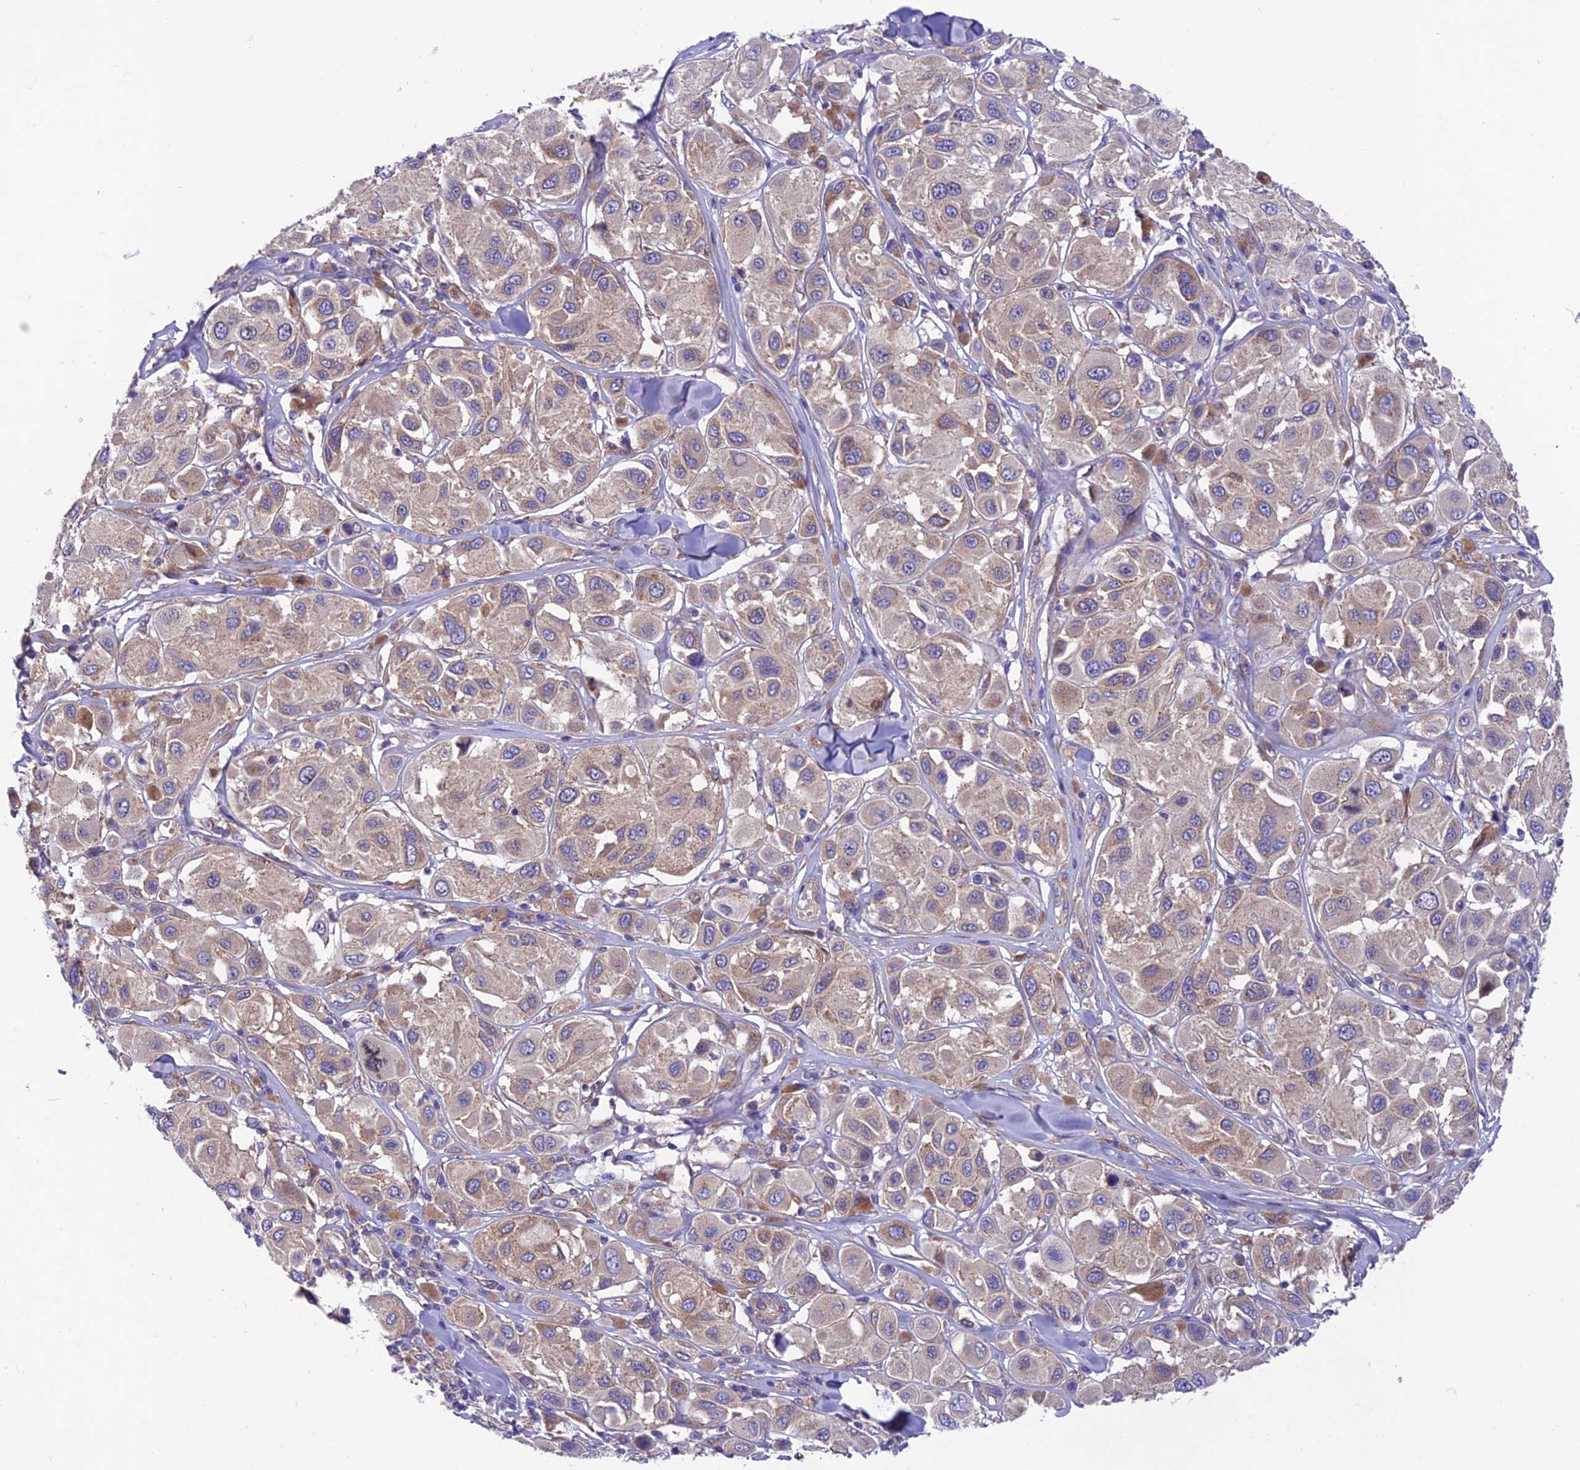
{"staining": {"intensity": "moderate", "quantity": ">75%", "location": "cytoplasmic/membranous"}, "tissue": "melanoma", "cell_type": "Tumor cells", "image_type": "cancer", "snomed": [{"axis": "morphology", "description": "Malignant melanoma, Metastatic site"}, {"axis": "topography", "description": "Skin"}], "caption": "Immunohistochemistry (DAB (3,3'-diaminobenzidine)) staining of melanoma reveals moderate cytoplasmic/membranous protein staining in about >75% of tumor cells.", "gene": "VPS16", "patient": {"sex": "male", "age": 41}}